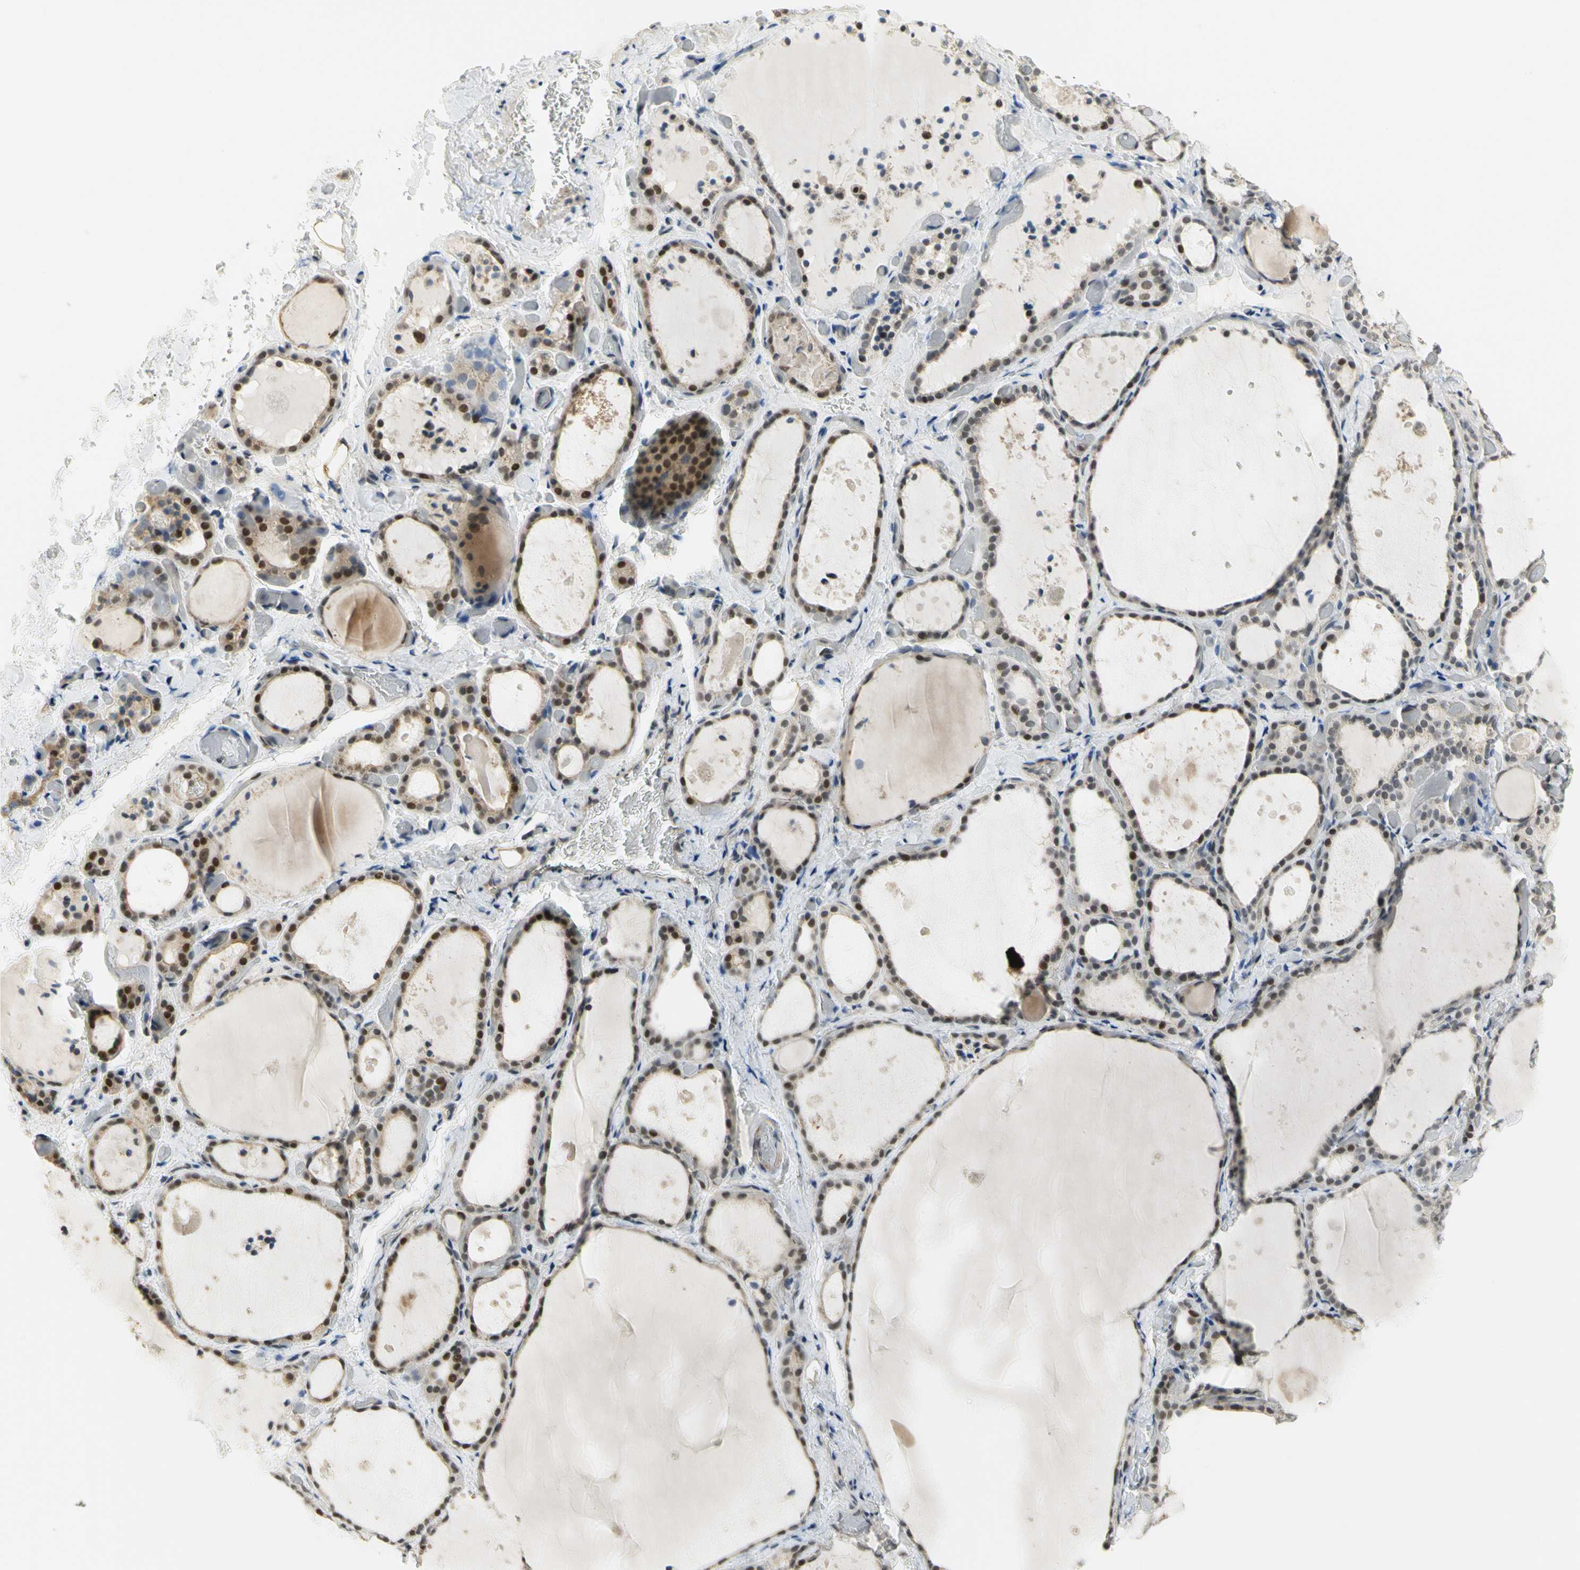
{"staining": {"intensity": "strong", "quantity": ">75%", "location": "nuclear"}, "tissue": "thyroid gland", "cell_type": "Glandular cells", "image_type": "normal", "snomed": [{"axis": "morphology", "description": "Normal tissue, NOS"}, {"axis": "topography", "description": "Thyroid gland"}], "caption": "Immunohistochemistry (DAB (3,3'-diaminobenzidine)) staining of unremarkable thyroid gland exhibits strong nuclear protein positivity in about >75% of glandular cells.", "gene": "IMPG2", "patient": {"sex": "female", "age": 44}}